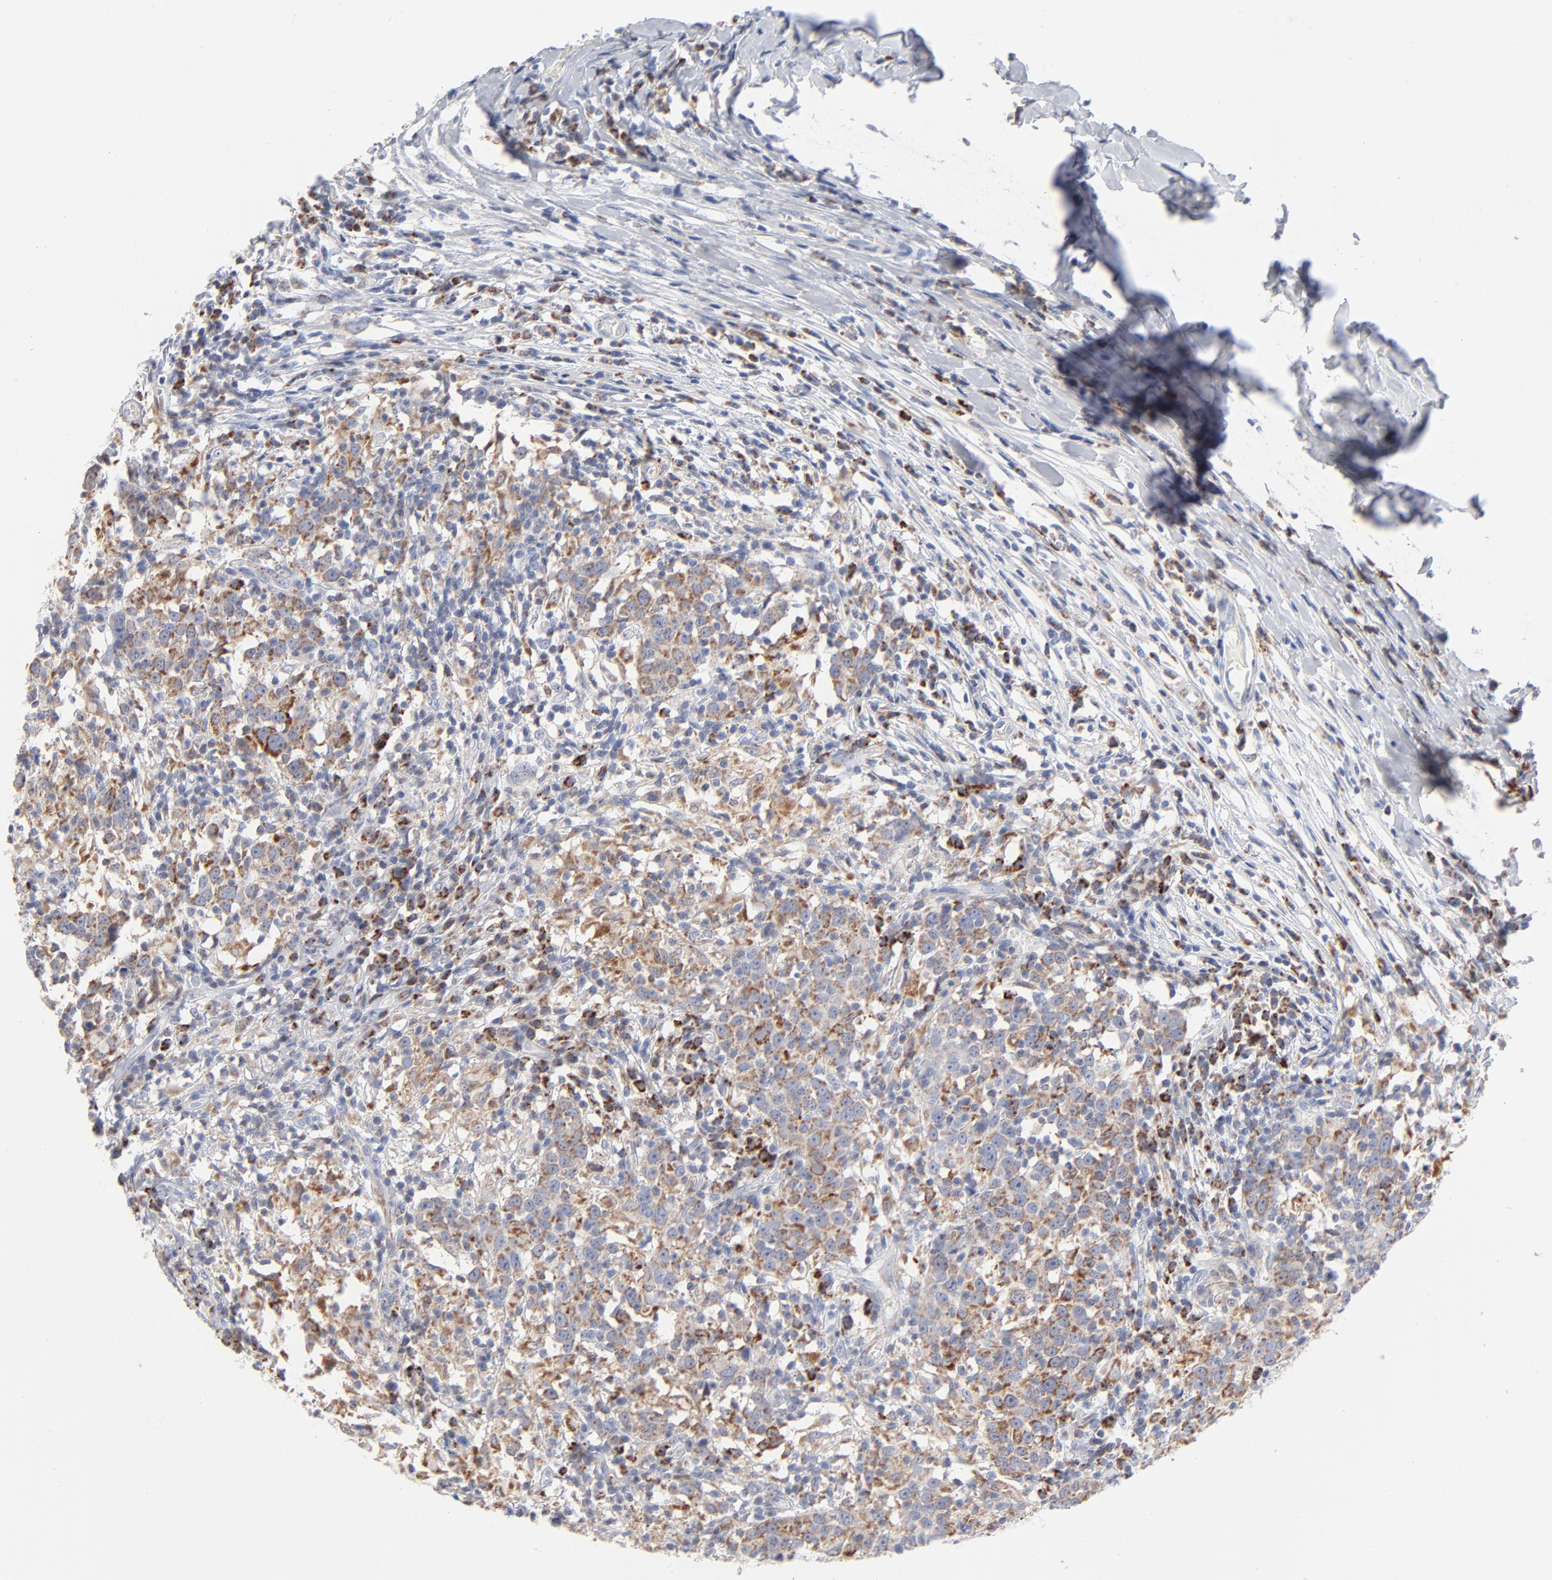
{"staining": {"intensity": "moderate", "quantity": "<25%", "location": "cytoplasmic/membranous"}, "tissue": "head and neck cancer", "cell_type": "Tumor cells", "image_type": "cancer", "snomed": [{"axis": "morphology", "description": "Adenocarcinoma, NOS"}, {"axis": "topography", "description": "Salivary gland"}, {"axis": "topography", "description": "Head-Neck"}], "caption": "Tumor cells exhibit moderate cytoplasmic/membranous expression in about <25% of cells in head and neck cancer.", "gene": "CHCHD10", "patient": {"sex": "female", "age": 65}}